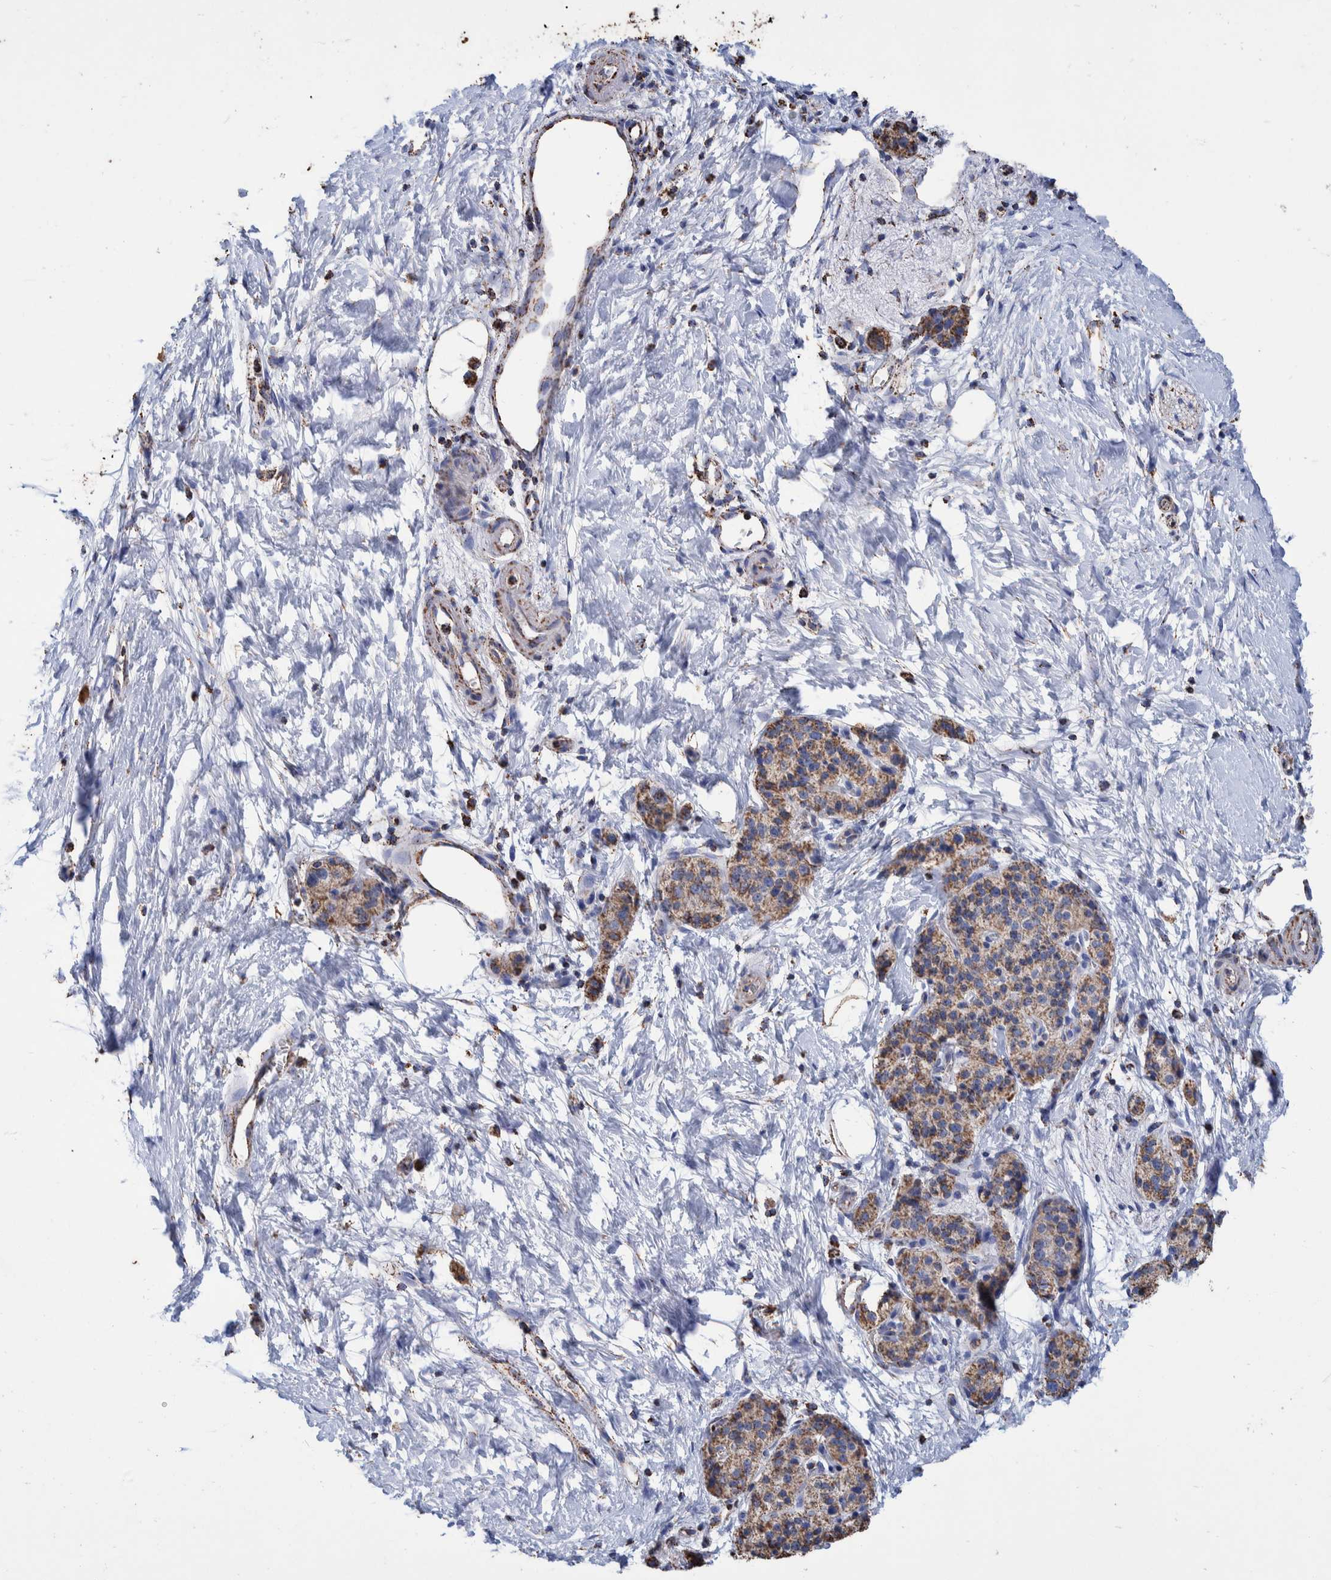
{"staining": {"intensity": "moderate", "quantity": ">75%", "location": "cytoplasmic/membranous"}, "tissue": "pancreatic cancer", "cell_type": "Tumor cells", "image_type": "cancer", "snomed": [{"axis": "morphology", "description": "Adenocarcinoma, NOS"}, {"axis": "topography", "description": "Pancreas"}], "caption": "A brown stain highlights moderate cytoplasmic/membranous staining of a protein in pancreatic cancer tumor cells.", "gene": "VPS26C", "patient": {"sex": "male", "age": 50}}